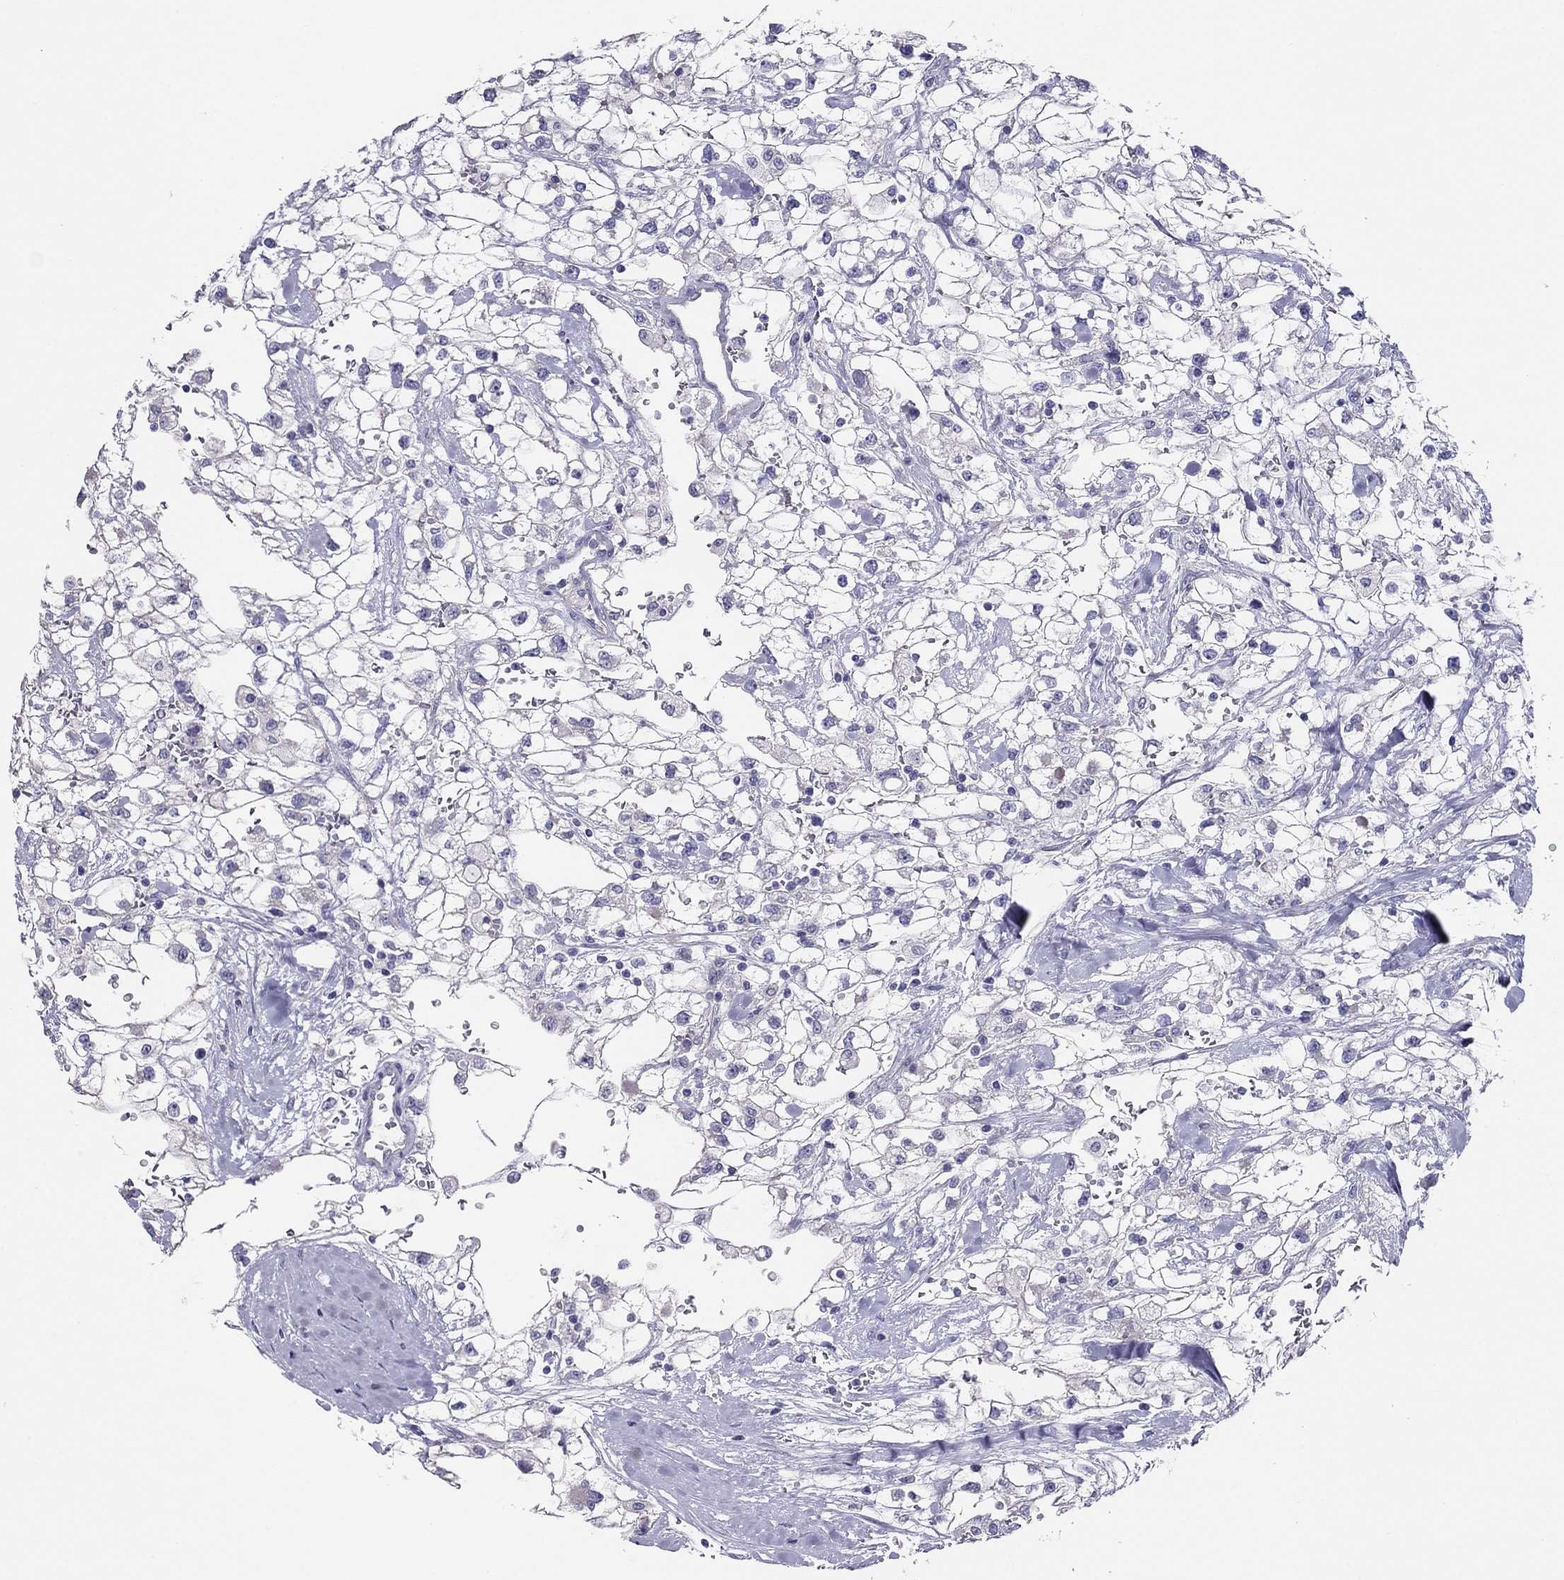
{"staining": {"intensity": "negative", "quantity": "none", "location": "none"}, "tissue": "renal cancer", "cell_type": "Tumor cells", "image_type": "cancer", "snomed": [{"axis": "morphology", "description": "Adenocarcinoma, NOS"}, {"axis": "topography", "description": "Kidney"}], "caption": "Immunohistochemistry (IHC) photomicrograph of renal cancer (adenocarcinoma) stained for a protein (brown), which shows no expression in tumor cells.", "gene": "MGAT4C", "patient": {"sex": "male", "age": 59}}